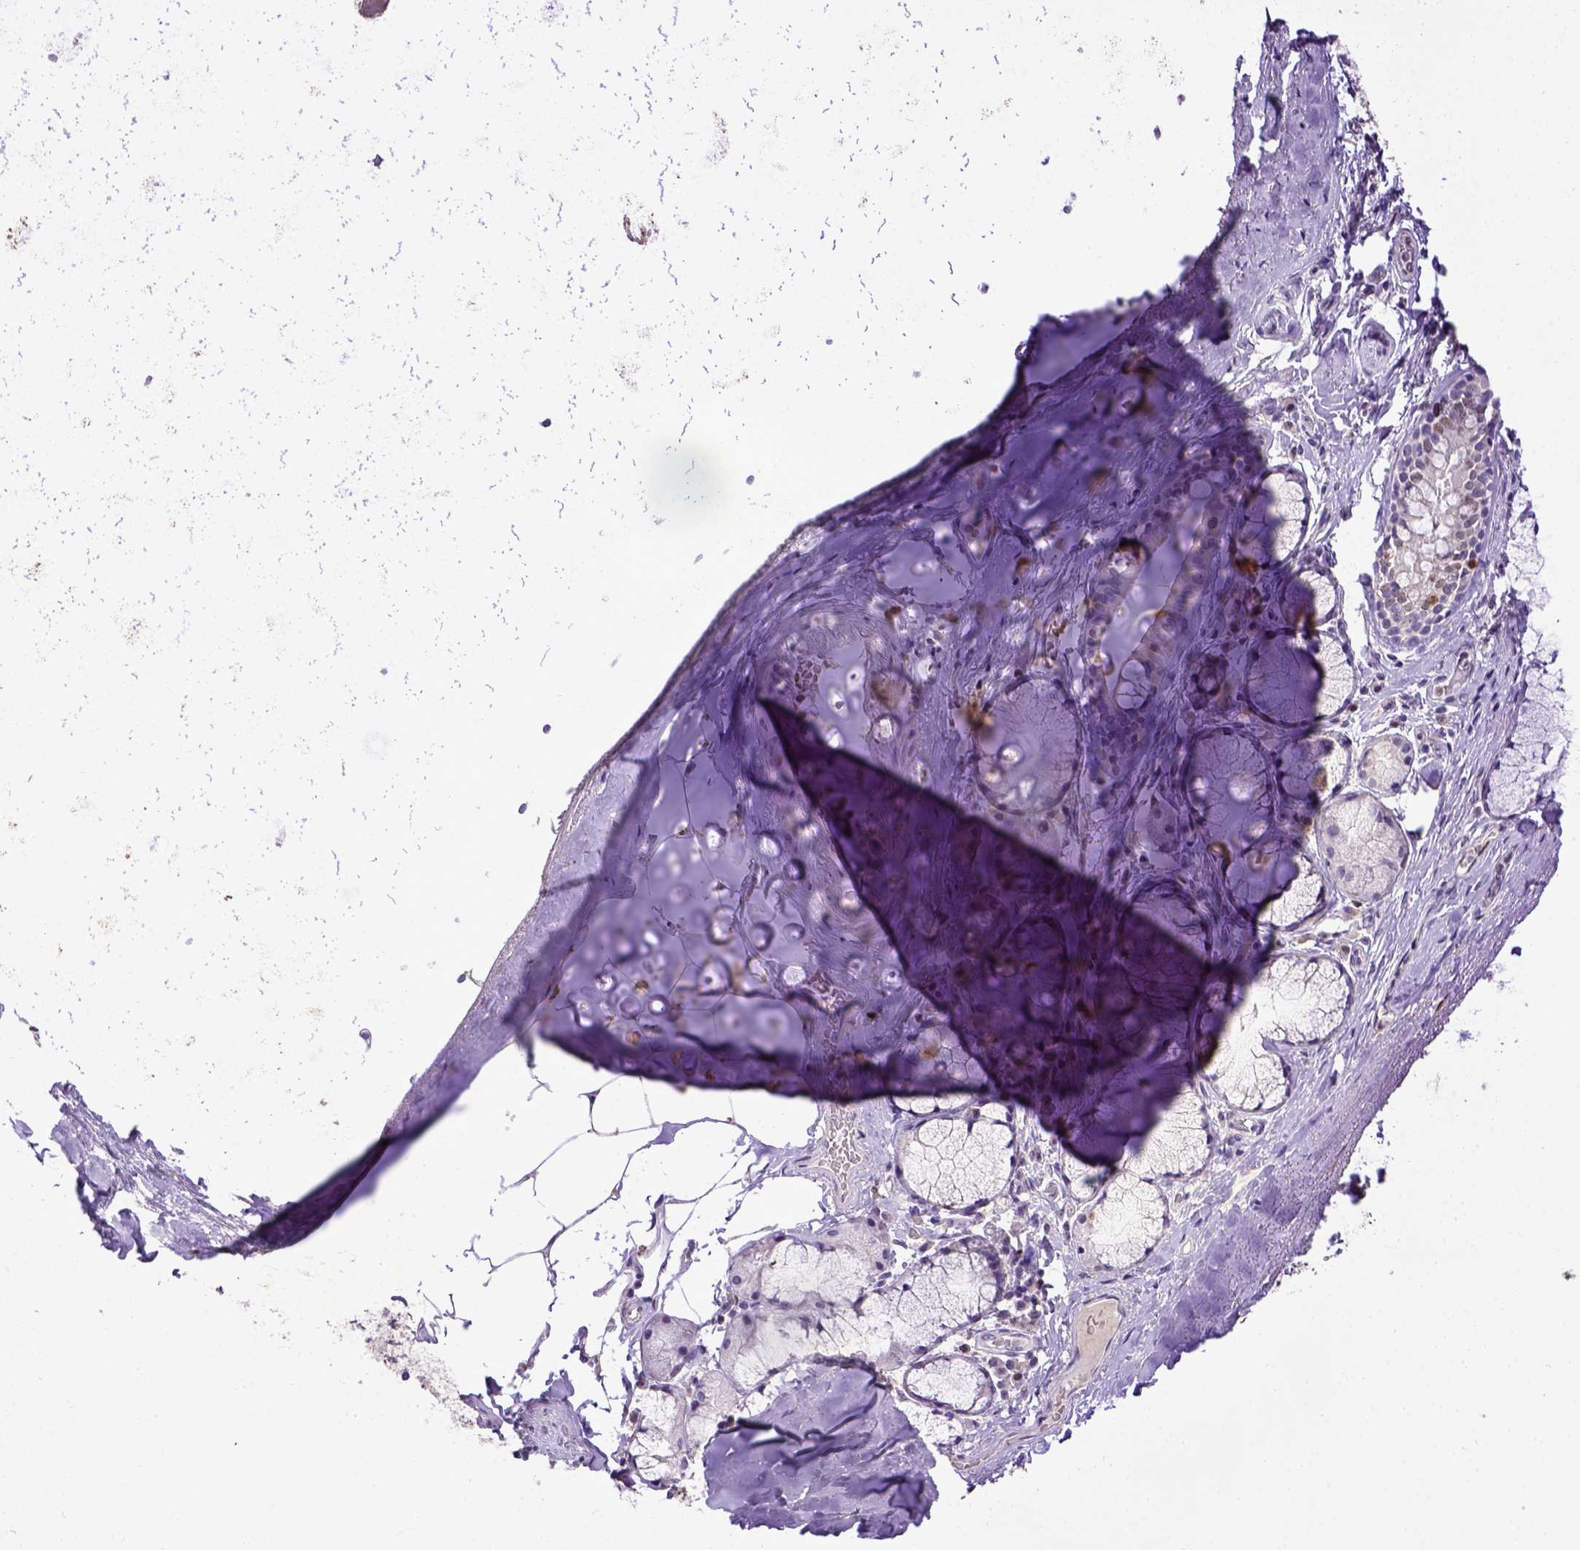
{"staining": {"intensity": "moderate", "quantity": ">75%", "location": "nuclear"}, "tissue": "adipose tissue", "cell_type": "Adipocytes", "image_type": "normal", "snomed": [{"axis": "morphology", "description": "Normal tissue, NOS"}, {"axis": "topography", "description": "Bronchus"}, {"axis": "topography", "description": "Lung"}], "caption": "The immunohistochemical stain highlights moderate nuclear expression in adipocytes of normal adipose tissue. (DAB IHC, brown staining for protein, blue staining for nuclei).", "gene": "CDKN1A", "patient": {"sex": "female", "age": 57}}